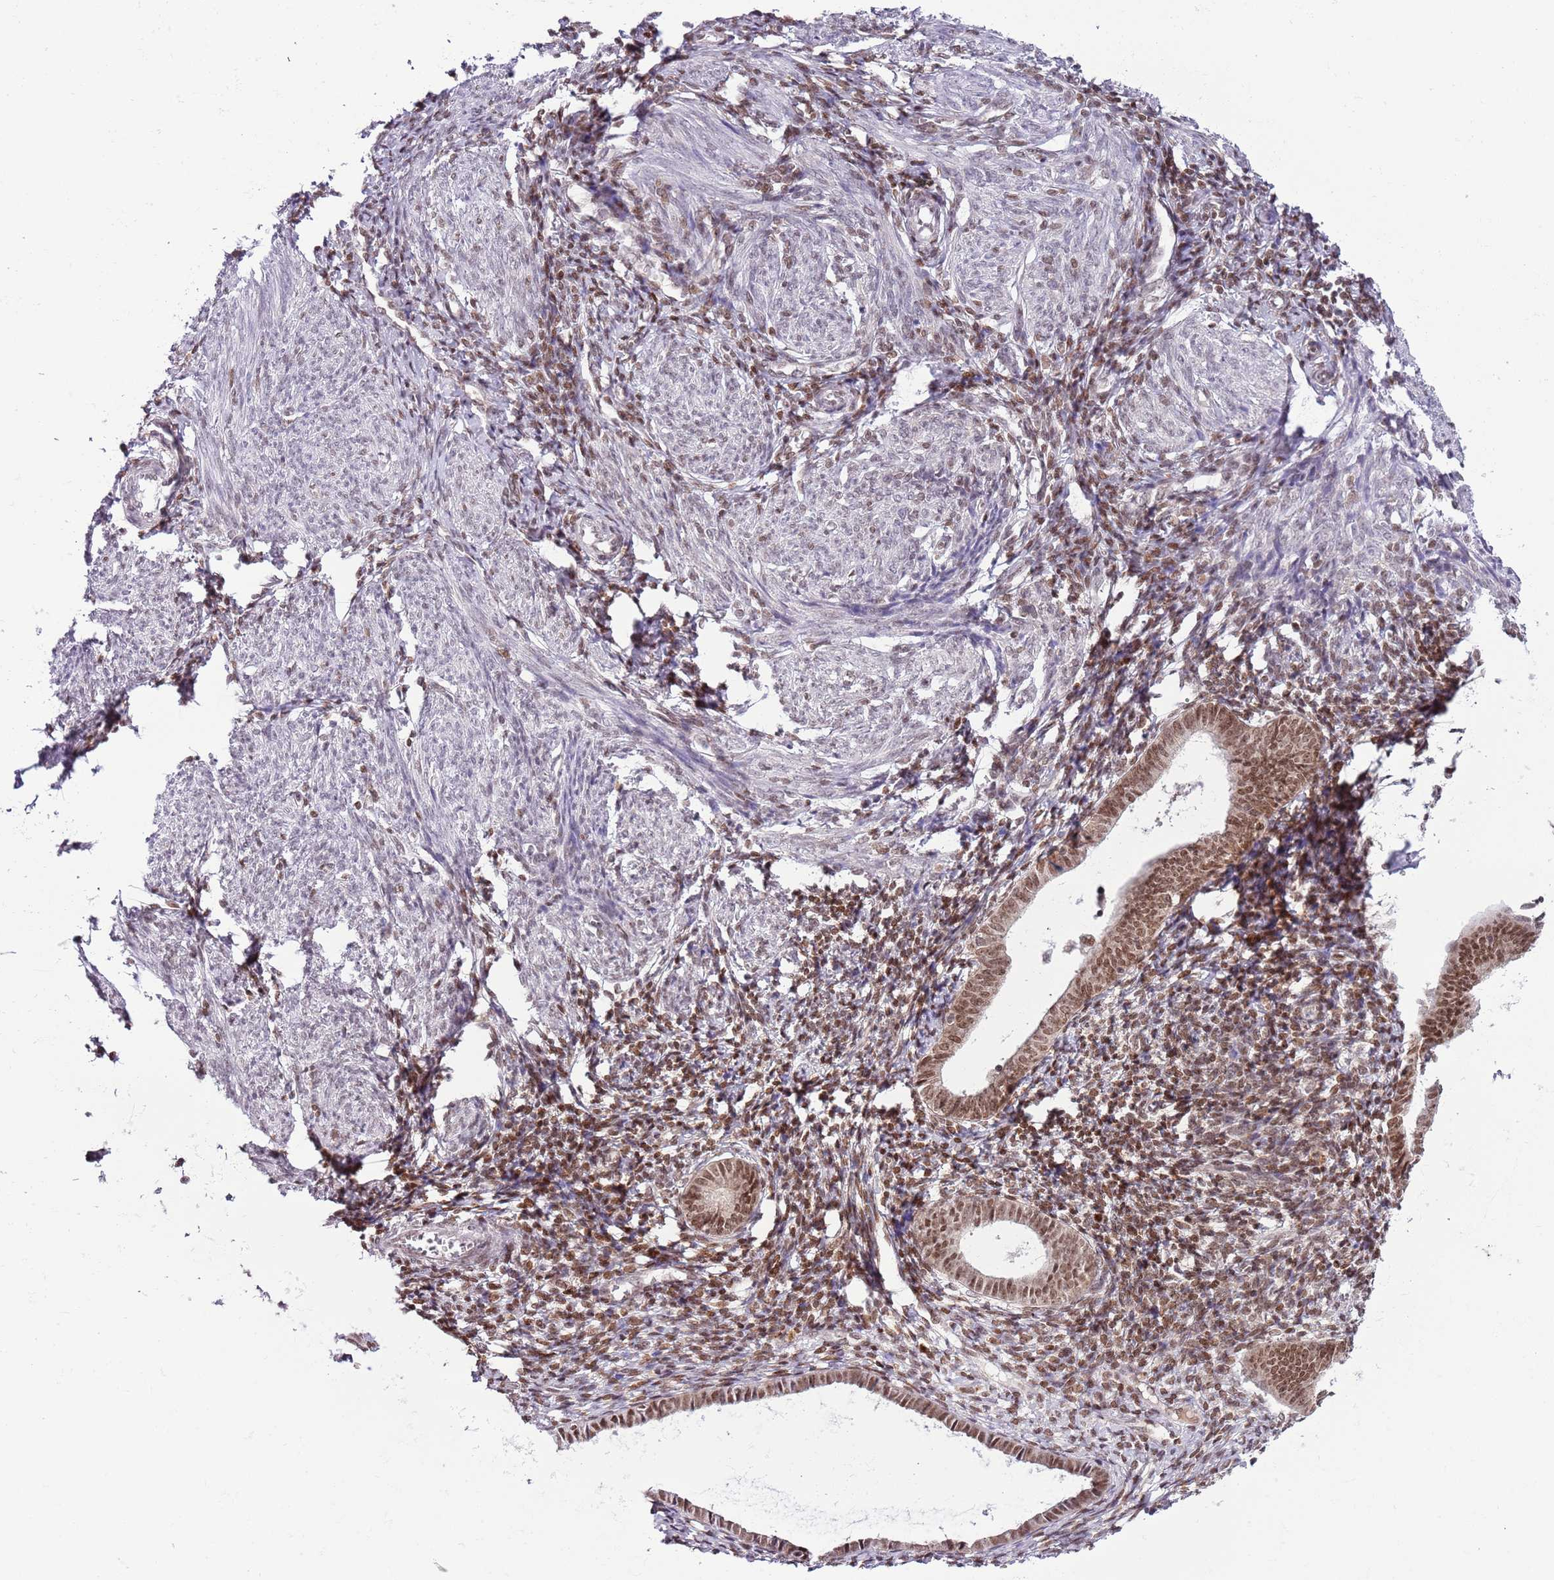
{"staining": {"intensity": "moderate", "quantity": "25%-75%", "location": "nuclear"}, "tissue": "endometrium", "cell_type": "Cells in endometrial stroma", "image_type": "normal", "snomed": [{"axis": "morphology", "description": "Normal tissue, NOS"}, {"axis": "morphology", "description": "Adenocarcinoma, NOS"}, {"axis": "topography", "description": "Endometrium"}], "caption": "Approximately 25%-75% of cells in endometrial stroma in unremarkable endometrium exhibit moderate nuclear protein expression as visualized by brown immunohistochemical staining.", "gene": "SELENOH", "patient": {"sex": "female", "age": 57}}